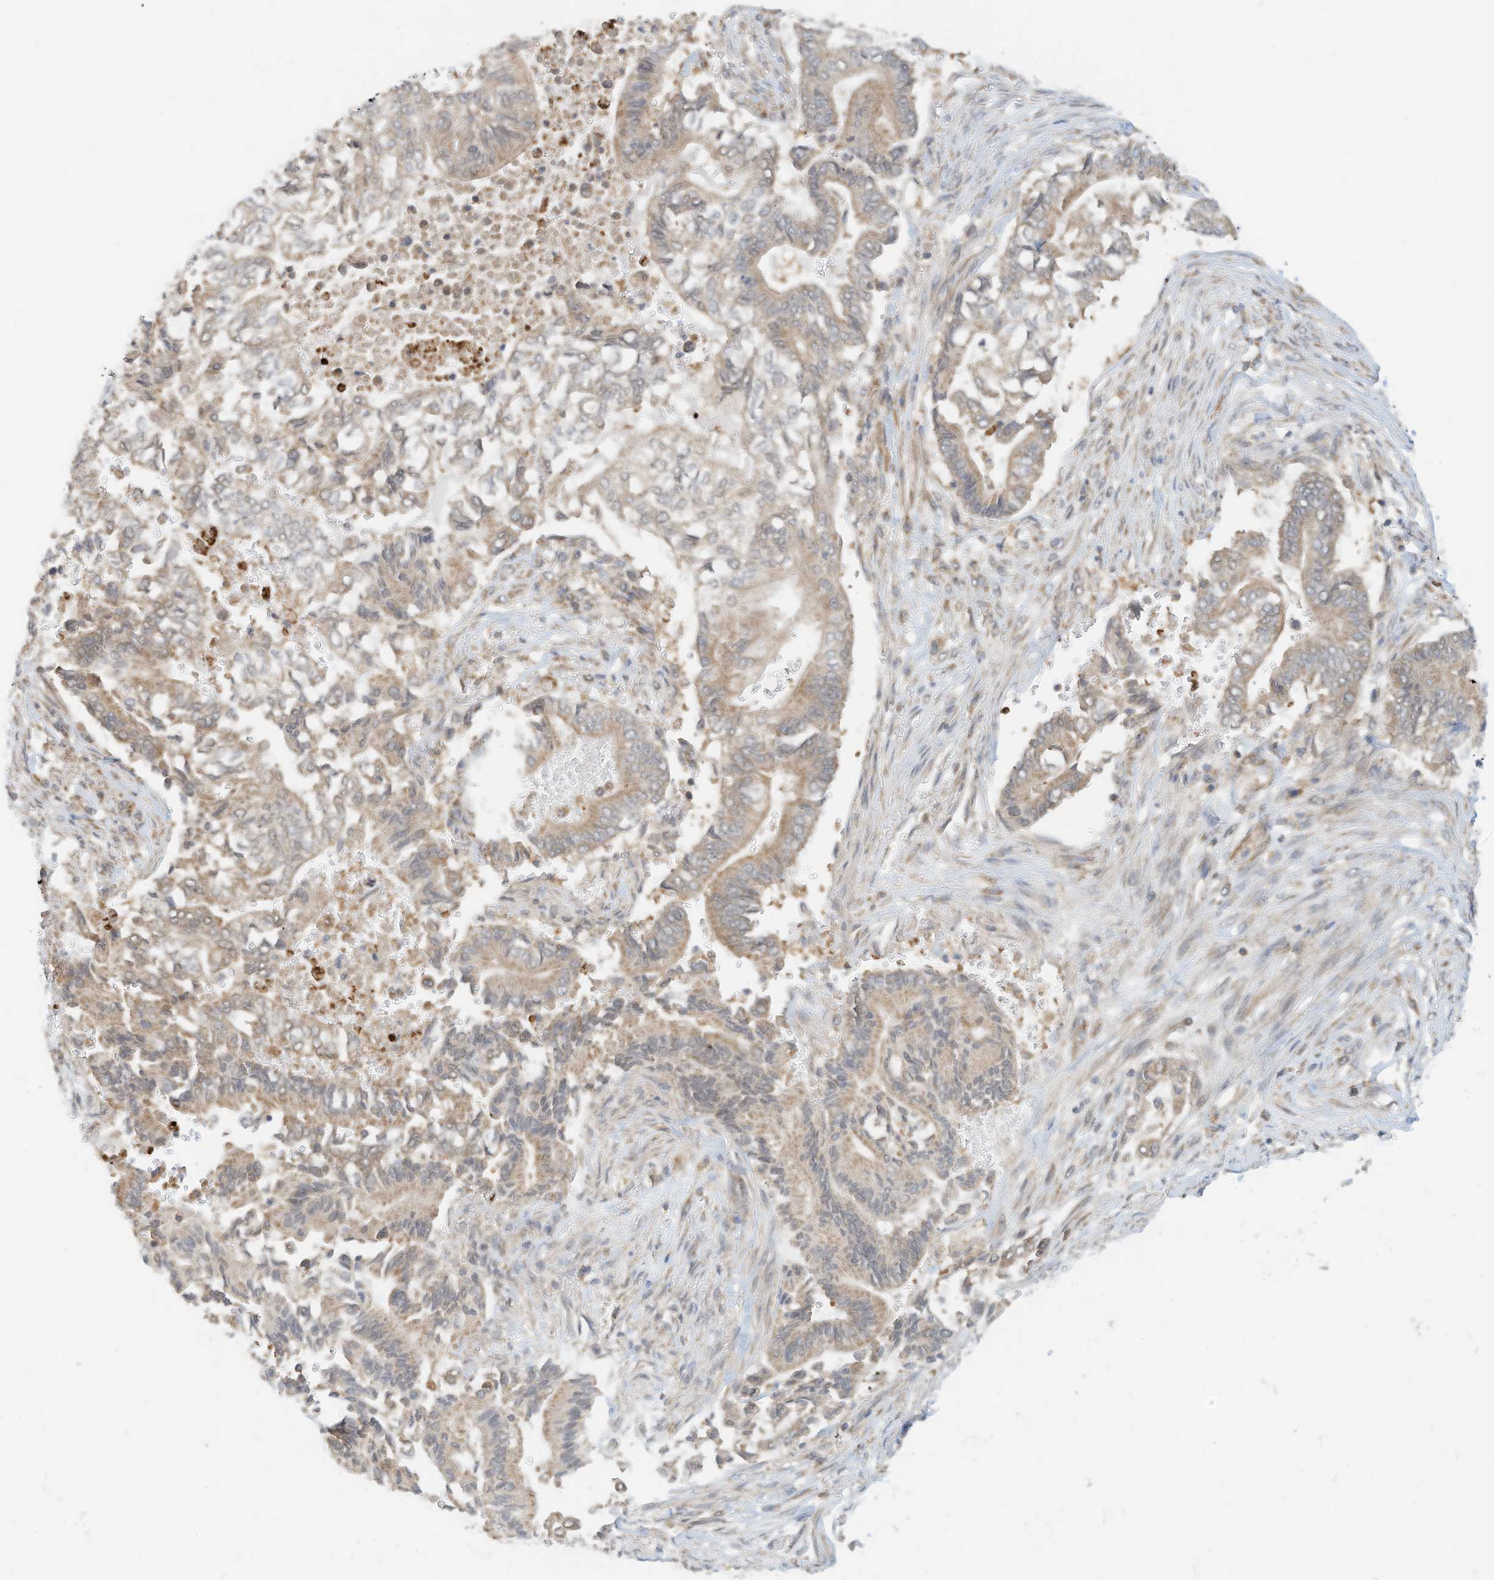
{"staining": {"intensity": "weak", "quantity": "25%-75%", "location": "cytoplasmic/membranous"}, "tissue": "pancreatic cancer", "cell_type": "Tumor cells", "image_type": "cancer", "snomed": [{"axis": "morphology", "description": "Adenocarcinoma, NOS"}, {"axis": "topography", "description": "Pancreas"}], "caption": "This micrograph reveals immunohistochemistry (IHC) staining of pancreatic adenocarcinoma, with low weak cytoplasmic/membranous staining in approximately 25%-75% of tumor cells.", "gene": "METTL6", "patient": {"sex": "male", "age": 68}}